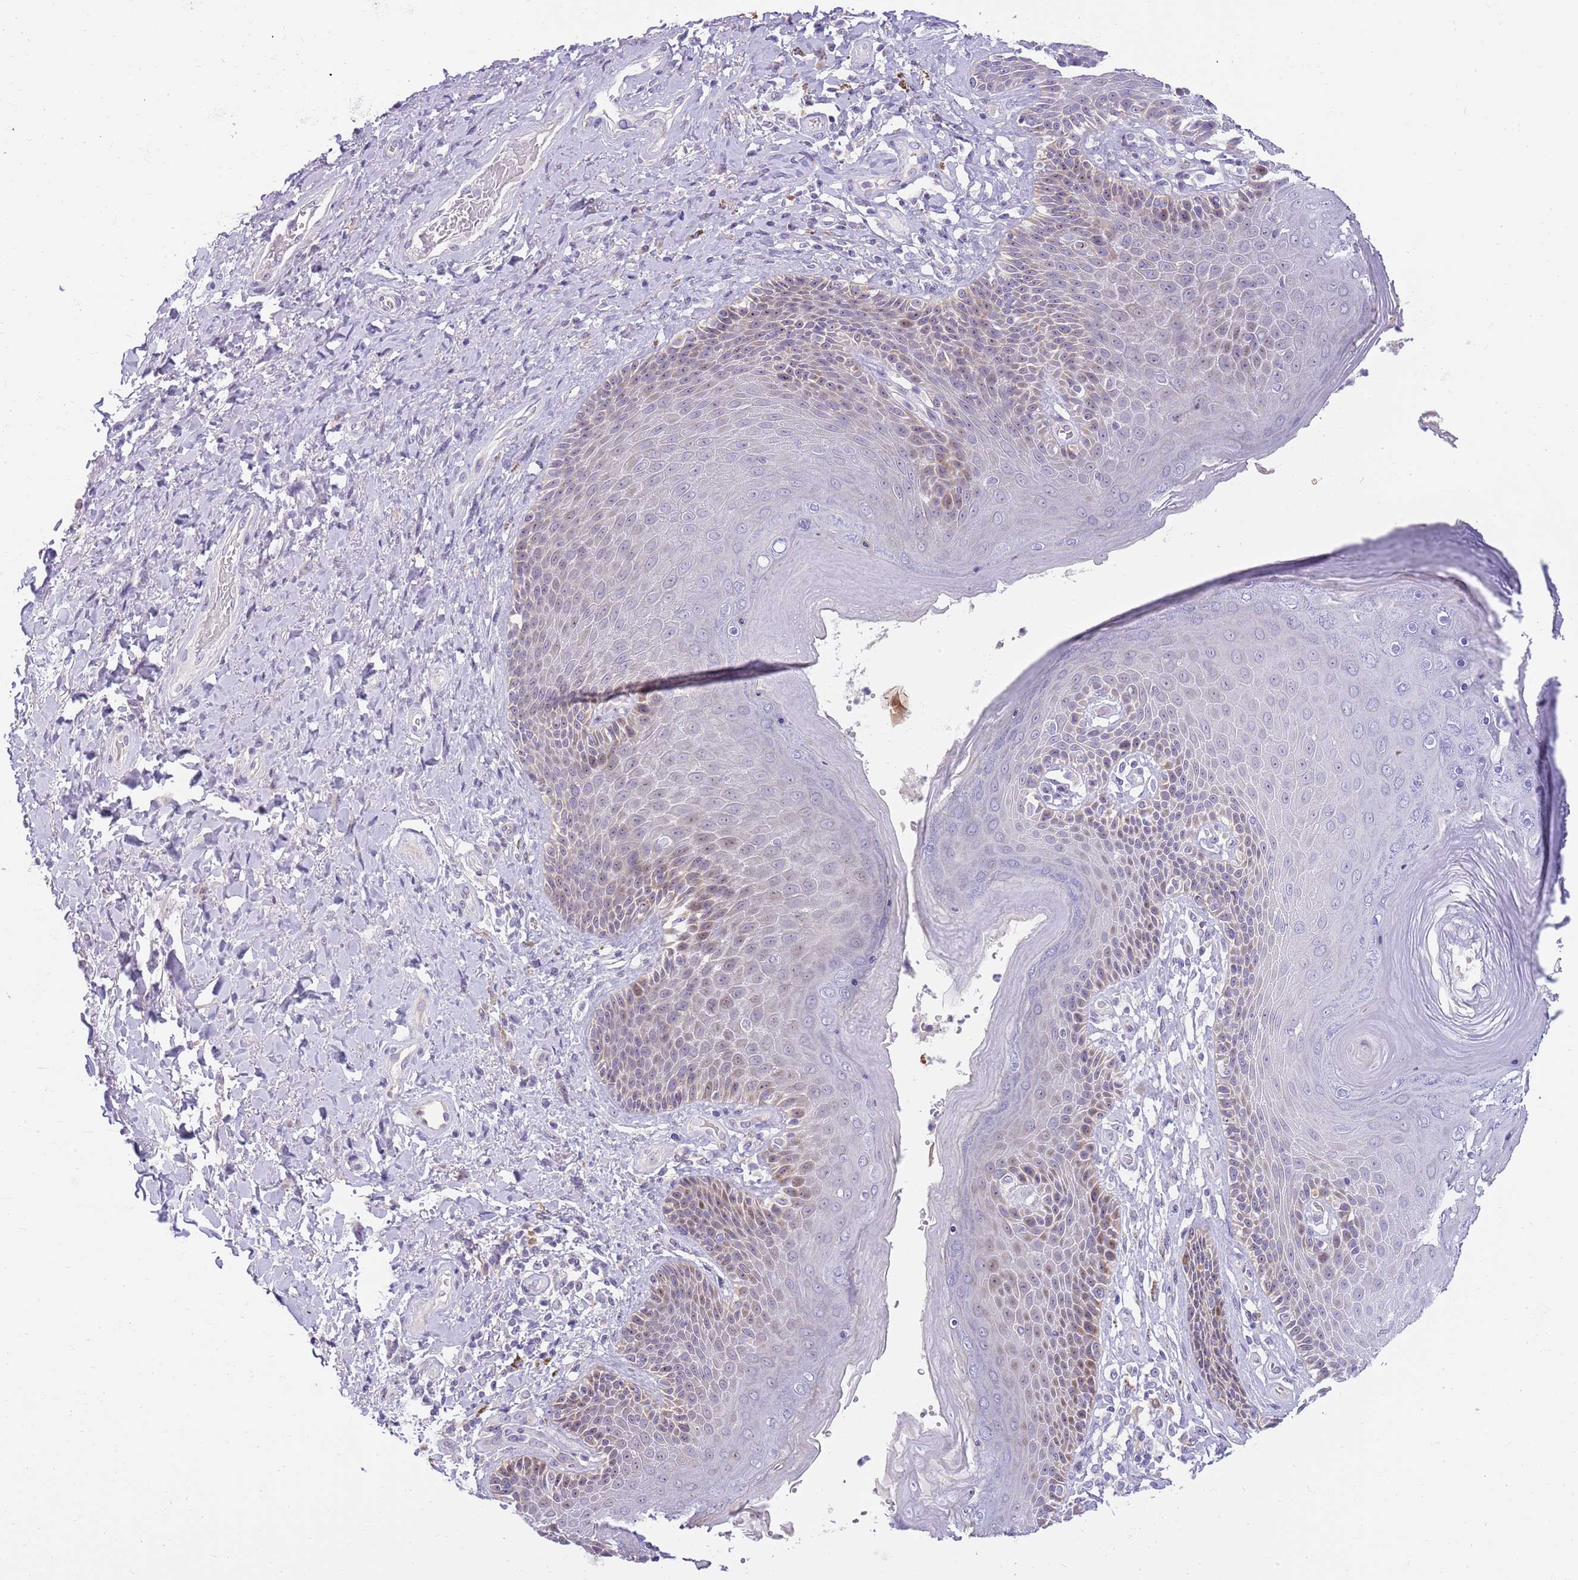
{"staining": {"intensity": "weak", "quantity": "<25%", "location": "cytoplasmic/membranous,nuclear"}, "tissue": "skin", "cell_type": "Epidermal cells", "image_type": "normal", "snomed": [{"axis": "morphology", "description": "Normal tissue, NOS"}, {"axis": "topography", "description": "Anal"}], "caption": "An IHC histopathology image of unremarkable skin is shown. There is no staining in epidermal cells of skin.", "gene": "DNAJA3", "patient": {"sex": "female", "age": 89}}